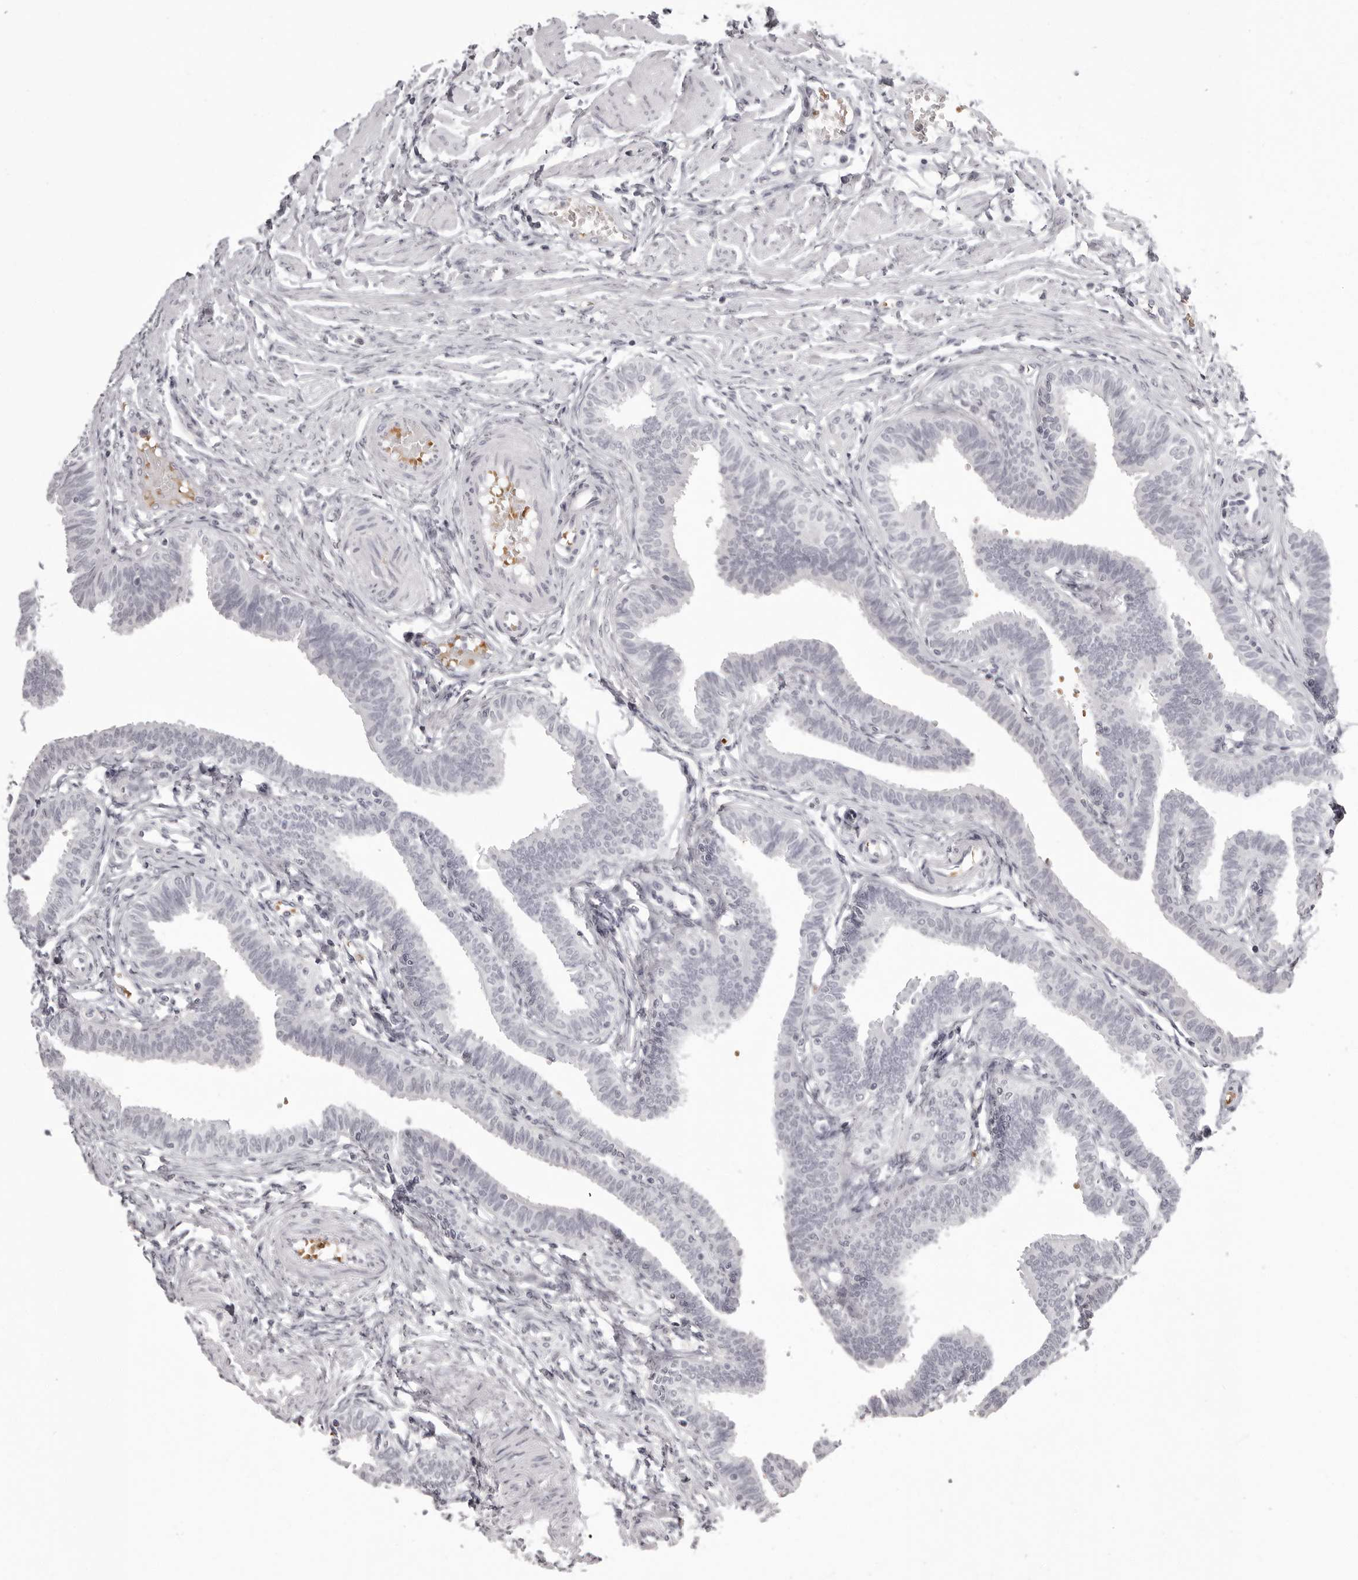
{"staining": {"intensity": "negative", "quantity": "none", "location": "none"}, "tissue": "fallopian tube", "cell_type": "Glandular cells", "image_type": "normal", "snomed": [{"axis": "morphology", "description": "Normal tissue, NOS"}, {"axis": "topography", "description": "Fallopian tube"}, {"axis": "topography", "description": "Ovary"}], "caption": "Image shows no significant protein staining in glandular cells of normal fallopian tube.", "gene": "C8orf74", "patient": {"sex": "female", "age": 23}}